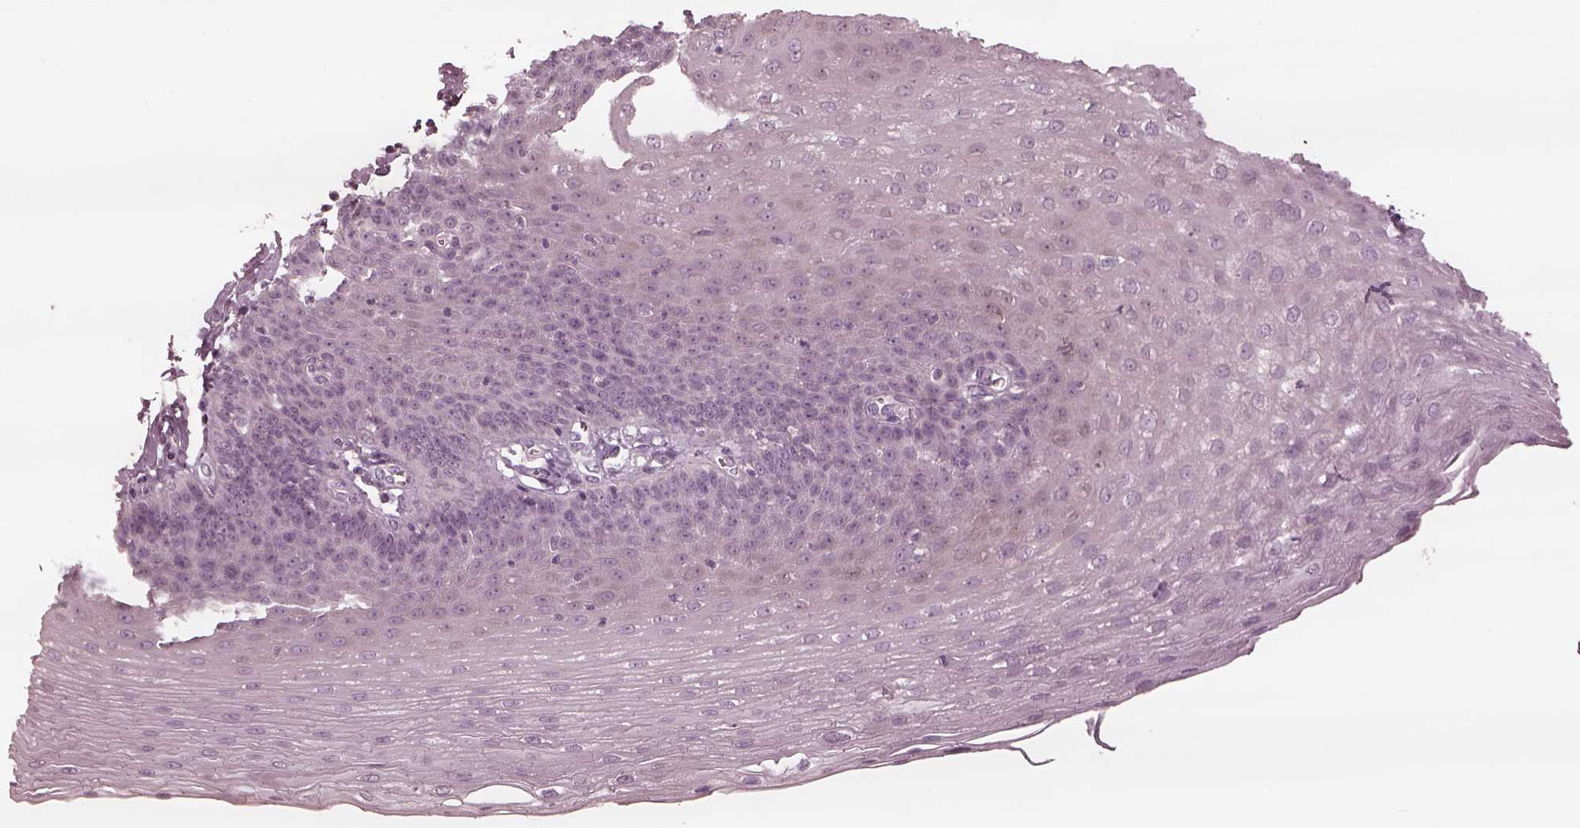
{"staining": {"intensity": "negative", "quantity": "none", "location": "none"}, "tissue": "esophagus", "cell_type": "Squamous epithelial cells", "image_type": "normal", "snomed": [{"axis": "morphology", "description": "Normal tissue, NOS"}, {"axis": "topography", "description": "Esophagus"}], "caption": "IHC image of unremarkable human esophagus stained for a protein (brown), which exhibits no expression in squamous epithelial cells. (DAB (3,3'-diaminobenzidine) immunohistochemistry (IHC) visualized using brightfield microscopy, high magnification).", "gene": "MIA", "patient": {"sex": "female", "age": 81}}